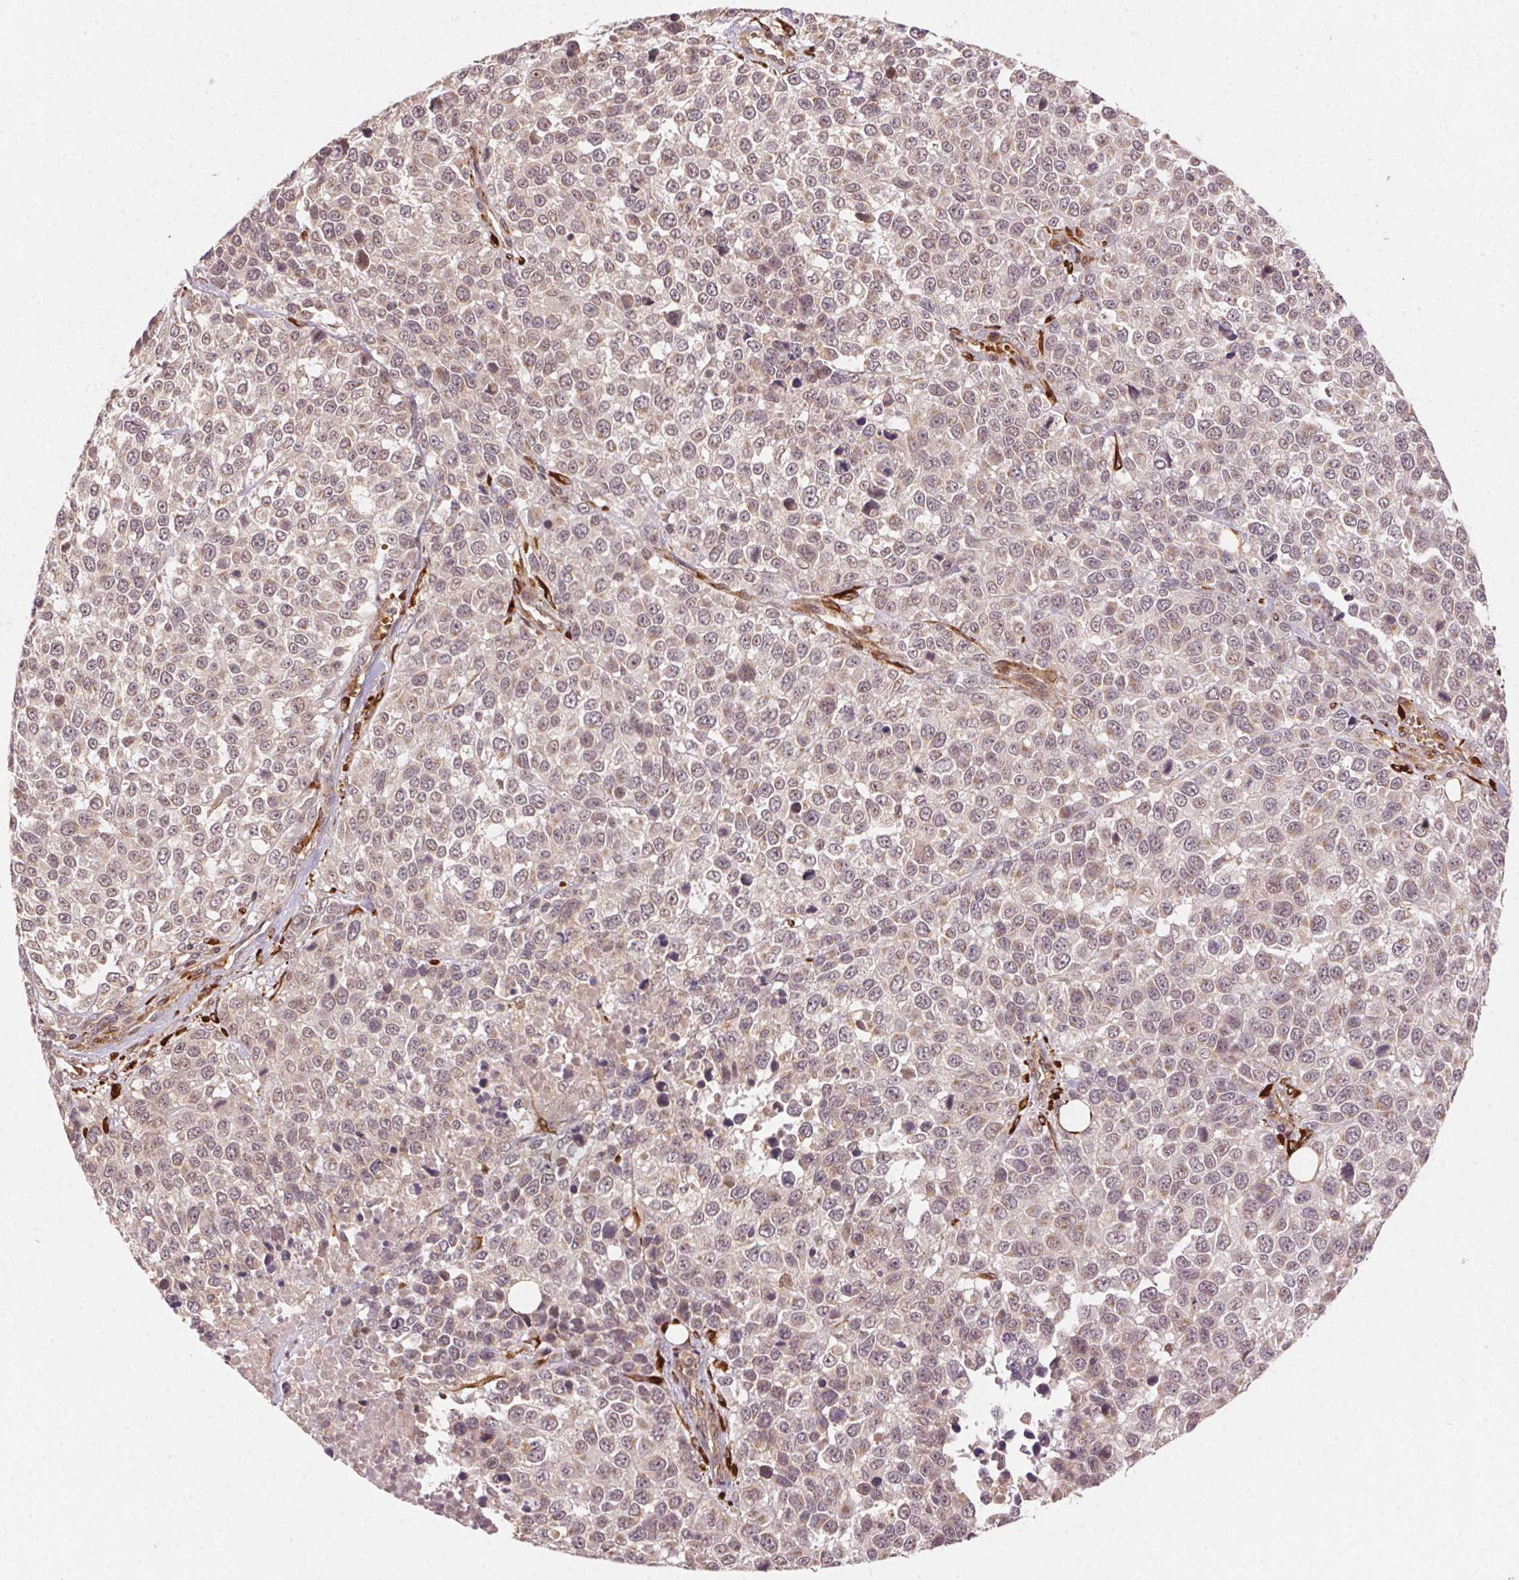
{"staining": {"intensity": "weak", "quantity": ">75%", "location": "cytoplasmic/membranous"}, "tissue": "melanoma", "cell_type": "Tumor cells", "image_type": "cancer", "snomed": [{"axis": "morphology", "description": "Malignant melanoma, Metastatic site"}, {"axis": "topography", "description": "Skin"}], "caption": "About >75% of tumor cells in malignant melanoma (metastatic site) reveal weak cytoplasmic/membranous protein expression as visualized by brown immunohistochemical staining.", "gene": "KLHL15", "patient": {"sex": "male", "age": 84}}